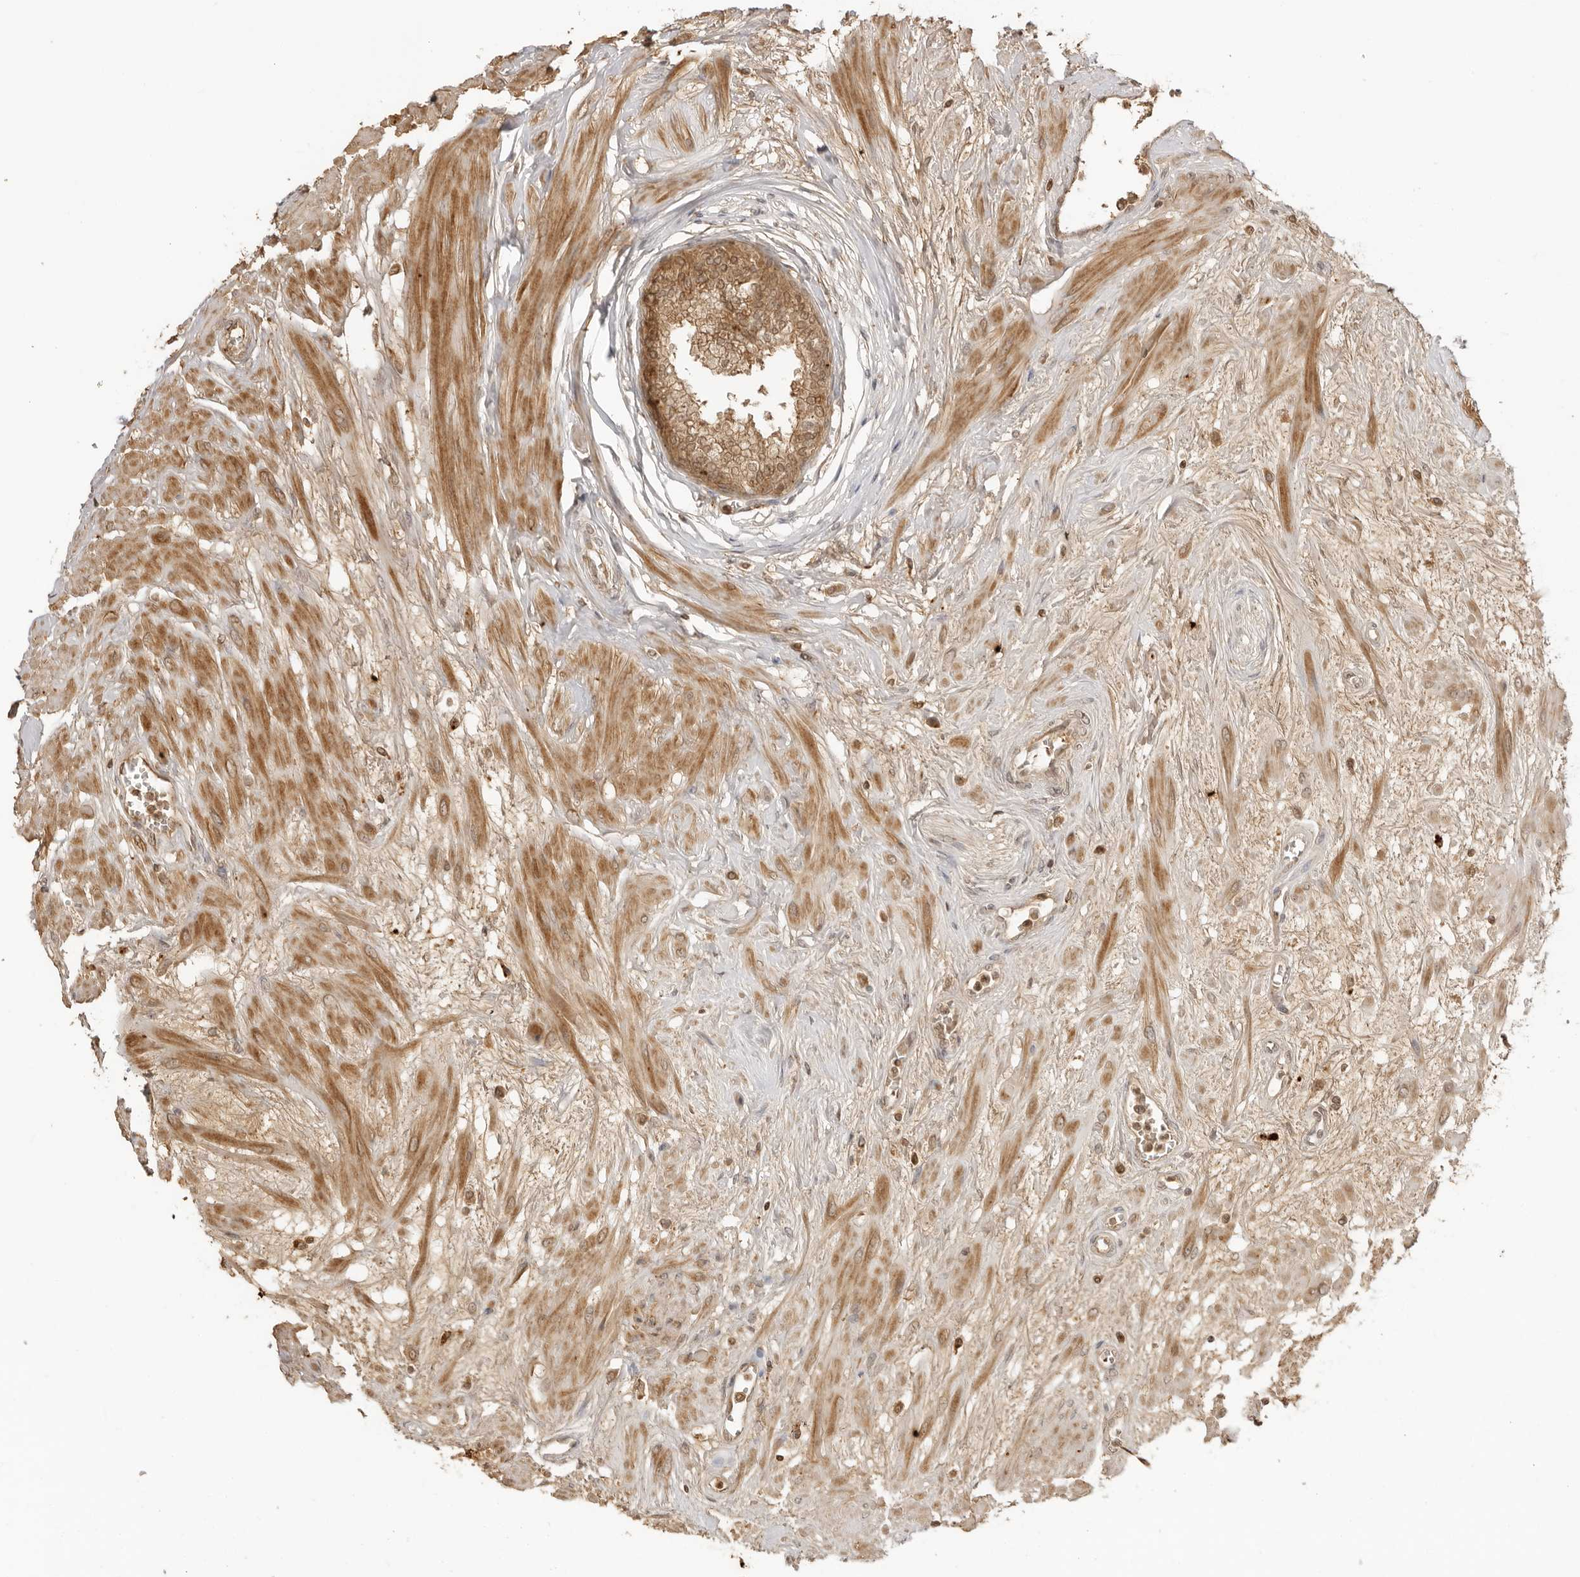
{"staining": {"intensity": "moderate", "quantity": ">75%", "location": "cytoplasmic/membranous,nuclear"}, "tissue": "seminal vesicle", "cell_type": "Glandular cells", "image_type": "normal", "snomed": [{"axis": "morphology", "description": "Normal tissue, NOS"}, {"axis": "topography", "description": "Prostate"}, {"axis": "topography", "description": "Seminal veicle"}], "caption": "Immunohistochemistry (IHC) of normal seminal vesicle exhibits medium levels of moderate cytoplasmic/membranous,nuclear positivity in about >75% of glandular cells.", "gene": "IKBKE", "patient": {"sex": "male", "age": 60}}